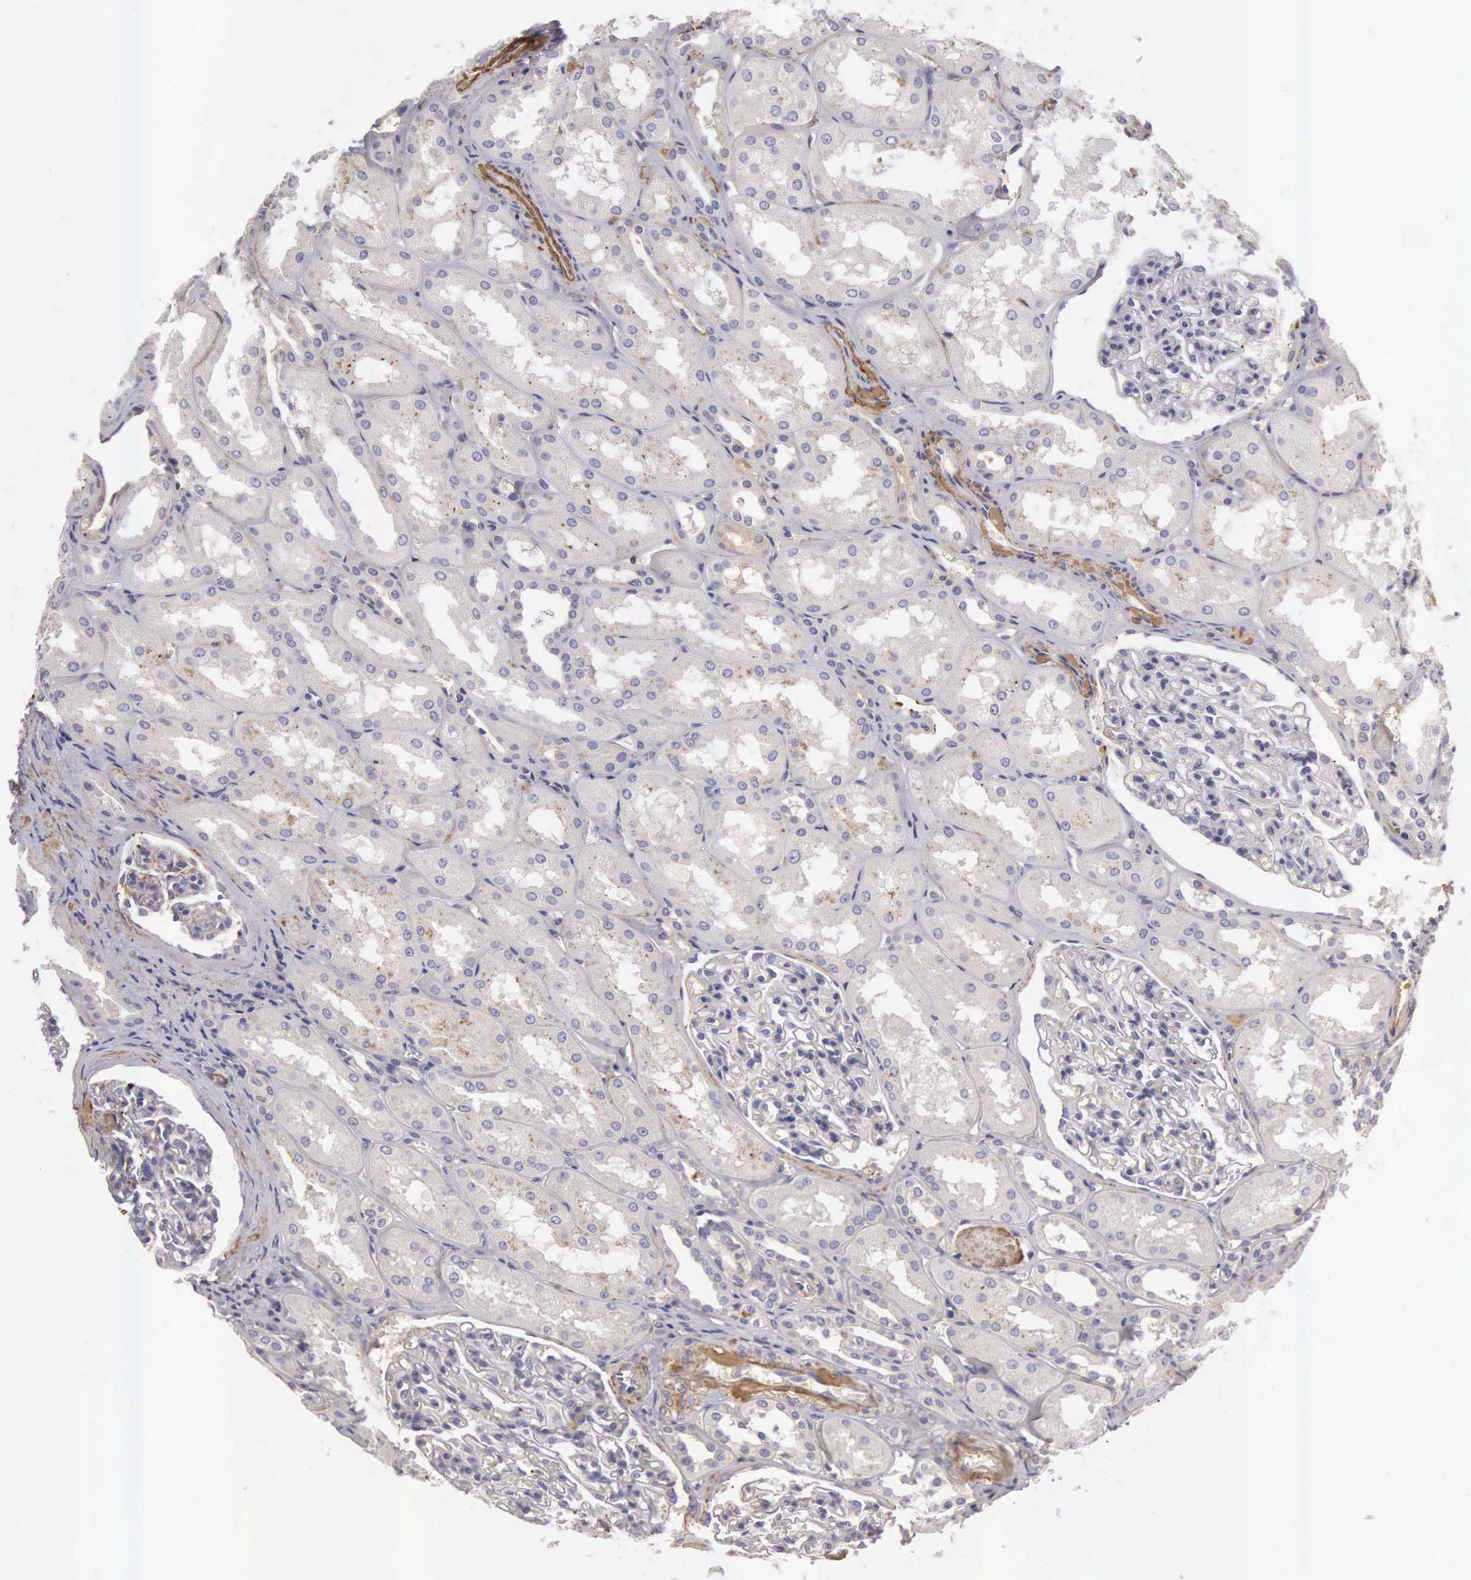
{"staining": {"intensity": "negative", "quantity": "none", "location": "none"}, "tissue": "kidney", "cell_type": "Cells in glomeruli", "image_type": "normal", "snomed": [{"axis": "morphology", "description": "Normal tissue, NOS"}, {"axis": "topography", "description": "Kidney"}], "caption": "The histopathology image reveals no significant staining in cells in glomeruli of kidney. Nuclei are stained in blue.", "gene": "CLU", "patient": {"sex": "male", "age": 61}}